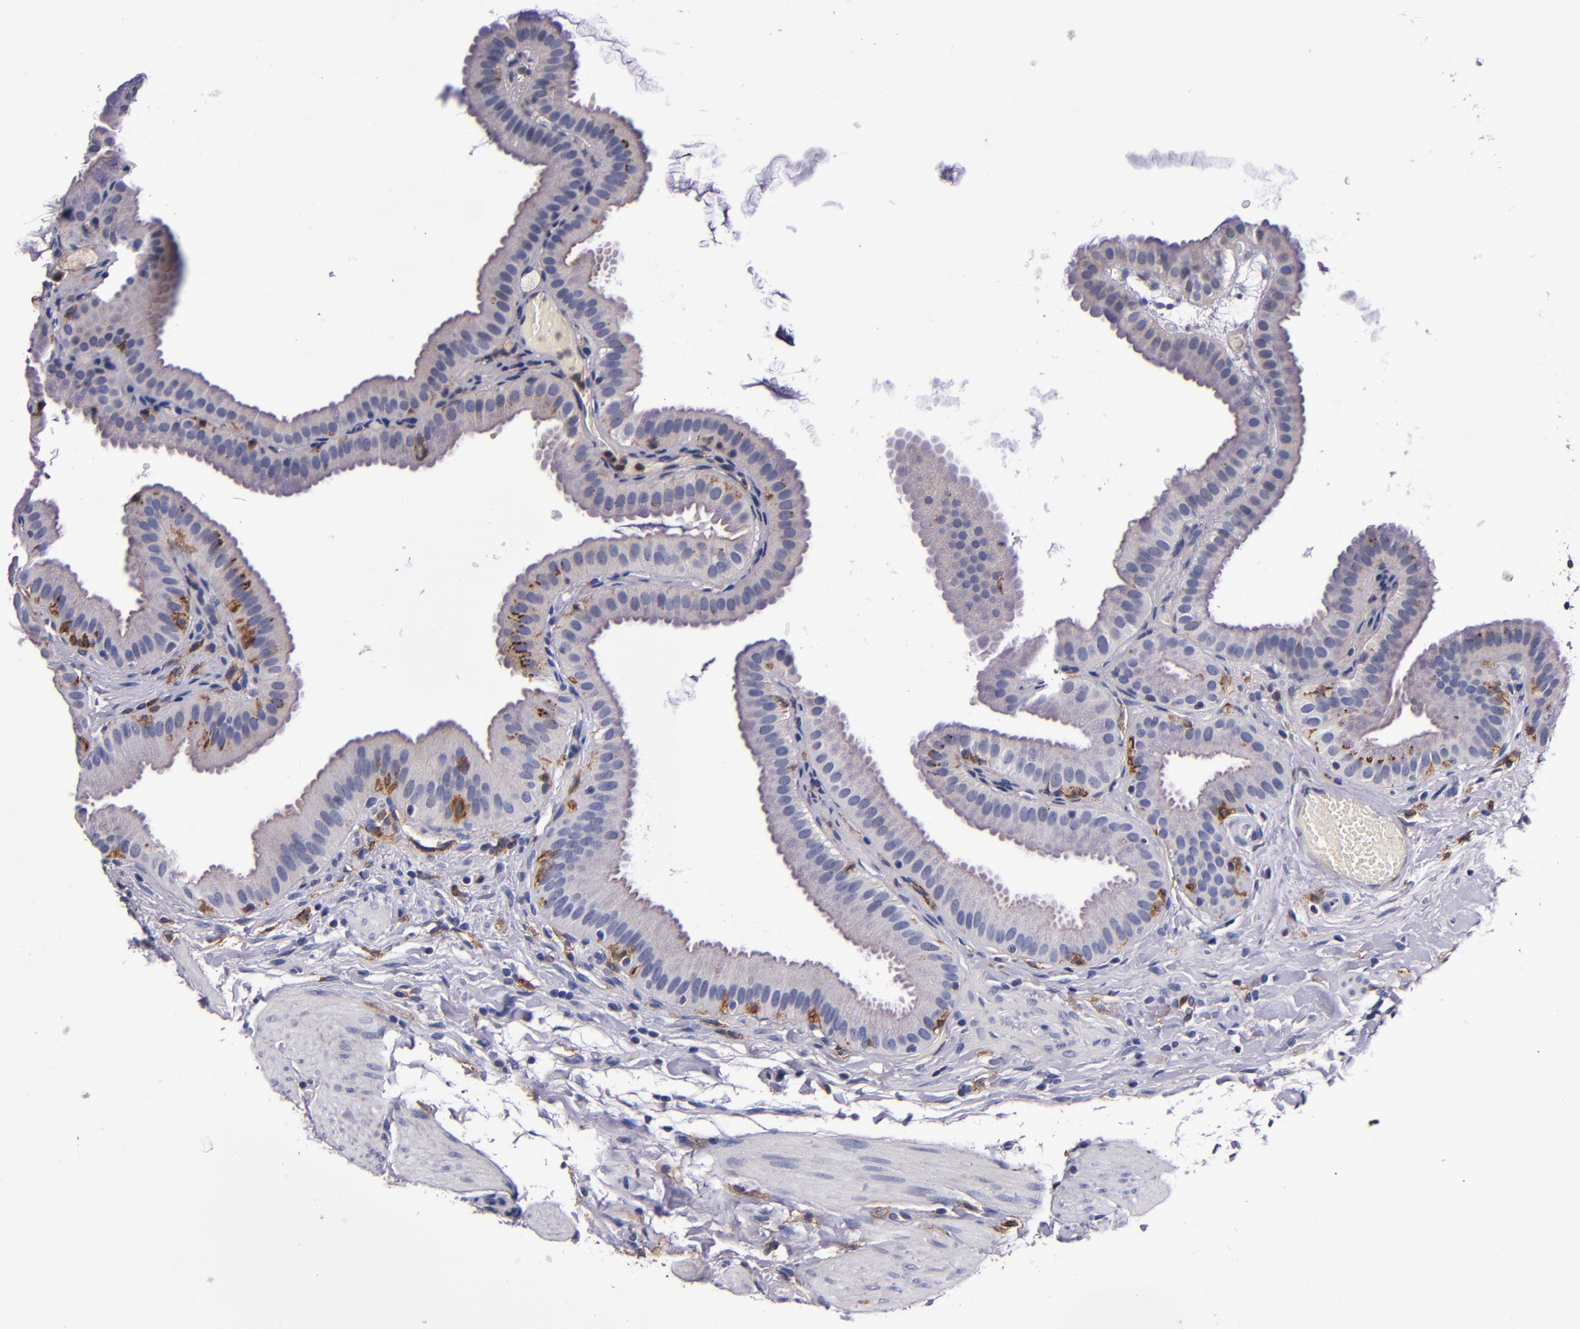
{"staining": {"intensity": "strong", "quantity": "25%-75%", "location": "cytoplasmic/membranous"}, "tissue": "gallbladder", "cell_type": "Glandular cells", "image_type": "normal", "snomed": [{"axis": "morphology", "description": "Normal tissue, NOS"}, {"axis": "topography", "description": "Gallbladder"}], "caption": "Immunohistochemical staining of normal human gallbladder reveals high levels of strong cytoplasmic/membranous expression in about 25%-75% of glandular cells.", "gene": "SIRPA", "patient": {"sex": "female", "age": 63}}